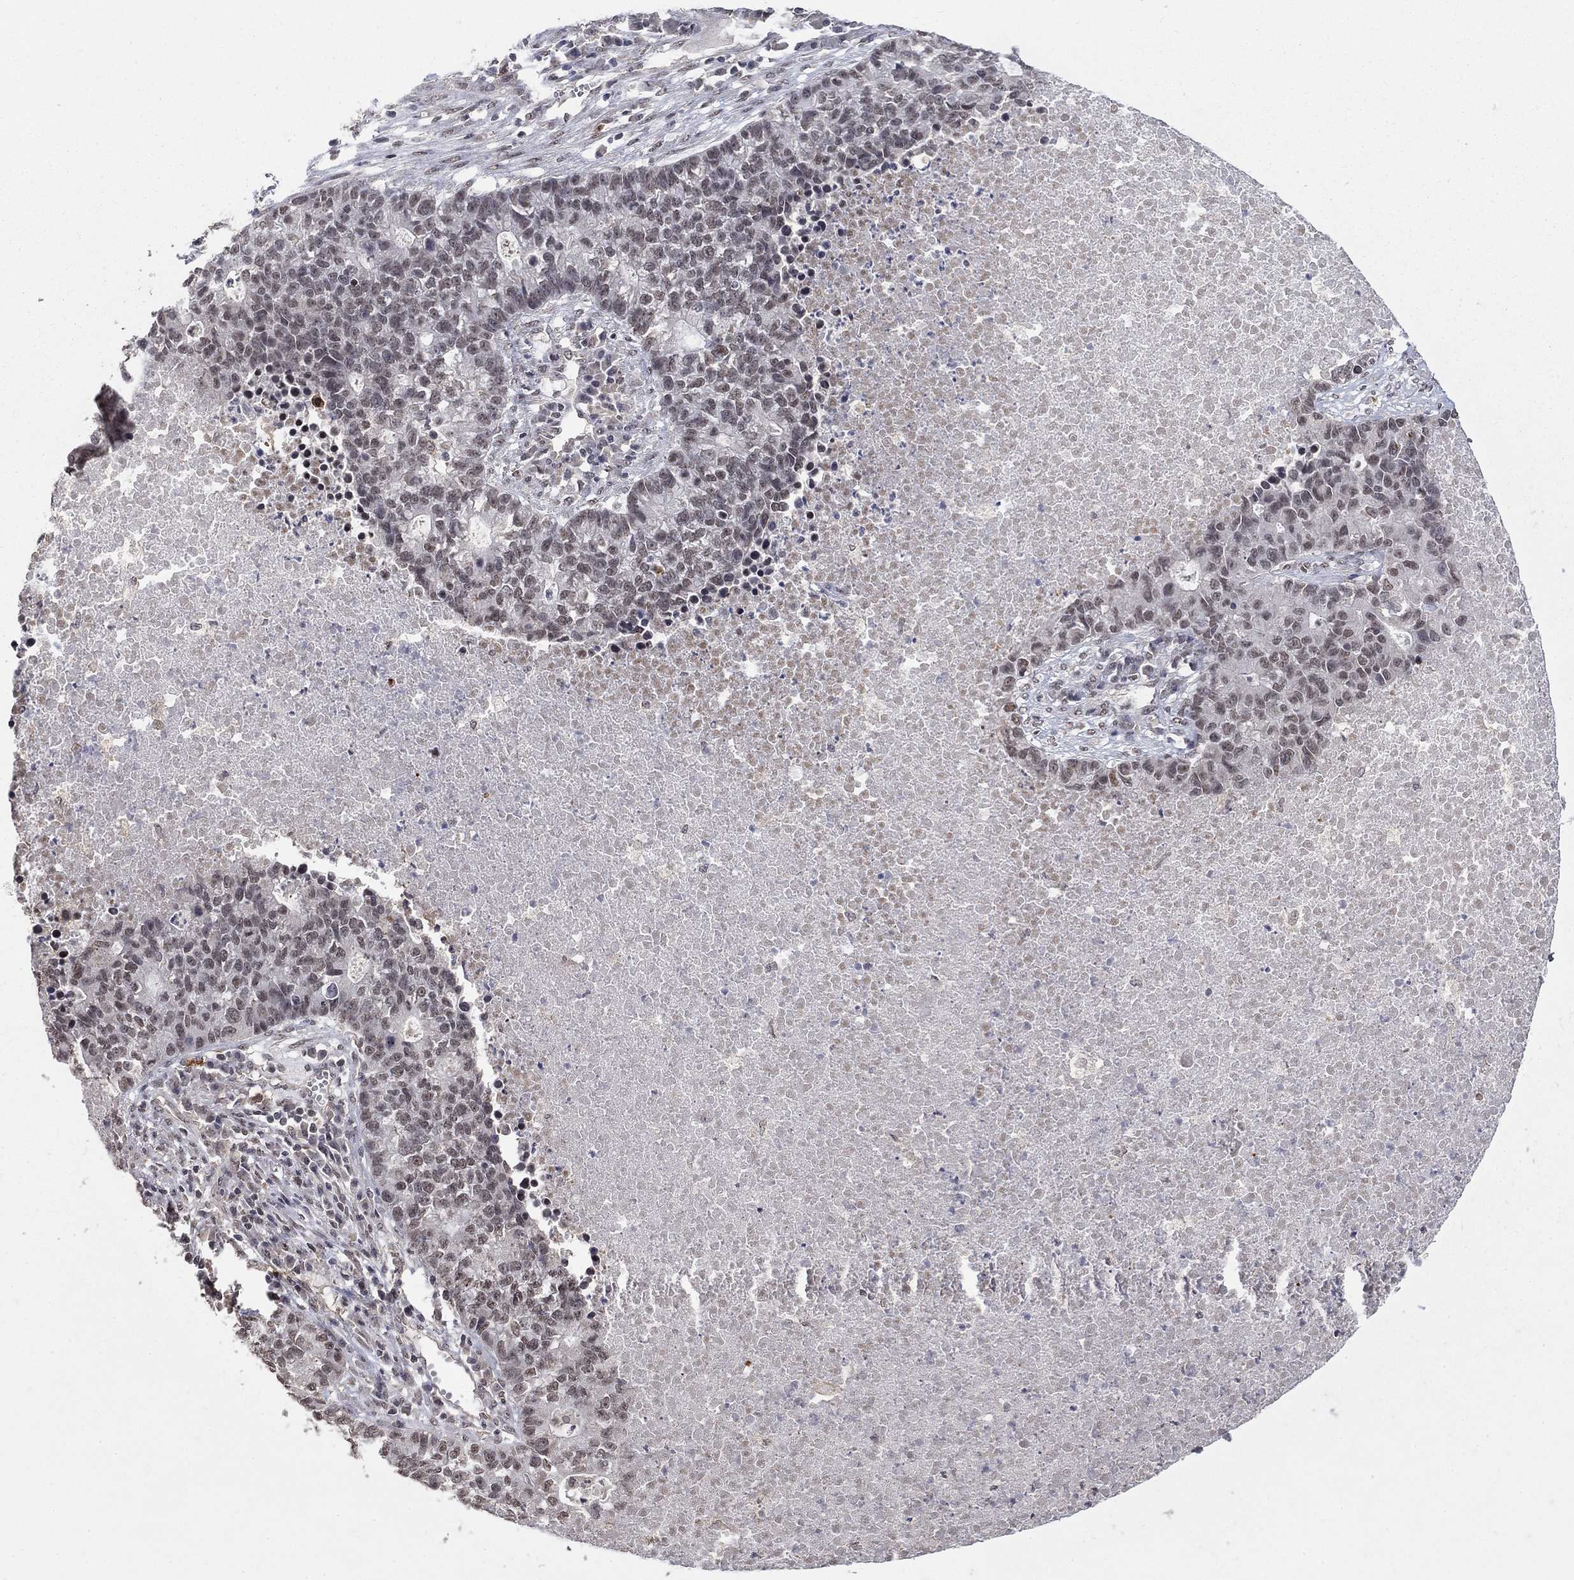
{"staining": {"intensity": "weak", "quantity": "25%-75%", "location": "nuclear"}, "tissue": "lung cancer", "cell_type": "Tumor cells", "image_type": "cancer", "snomed": [{"axis": "morphology", "description": "Adenocarcinoma, NOS"}, {"axis": "topography", "description": "Lung"}], "caption": "This is a histology image of immunohistochemistry staining of lung cancer, which shows weak positivity in the nuclear of tumor cells.", "gene": "GRIA3", "patient": {"sex": "male", "age": 57}}